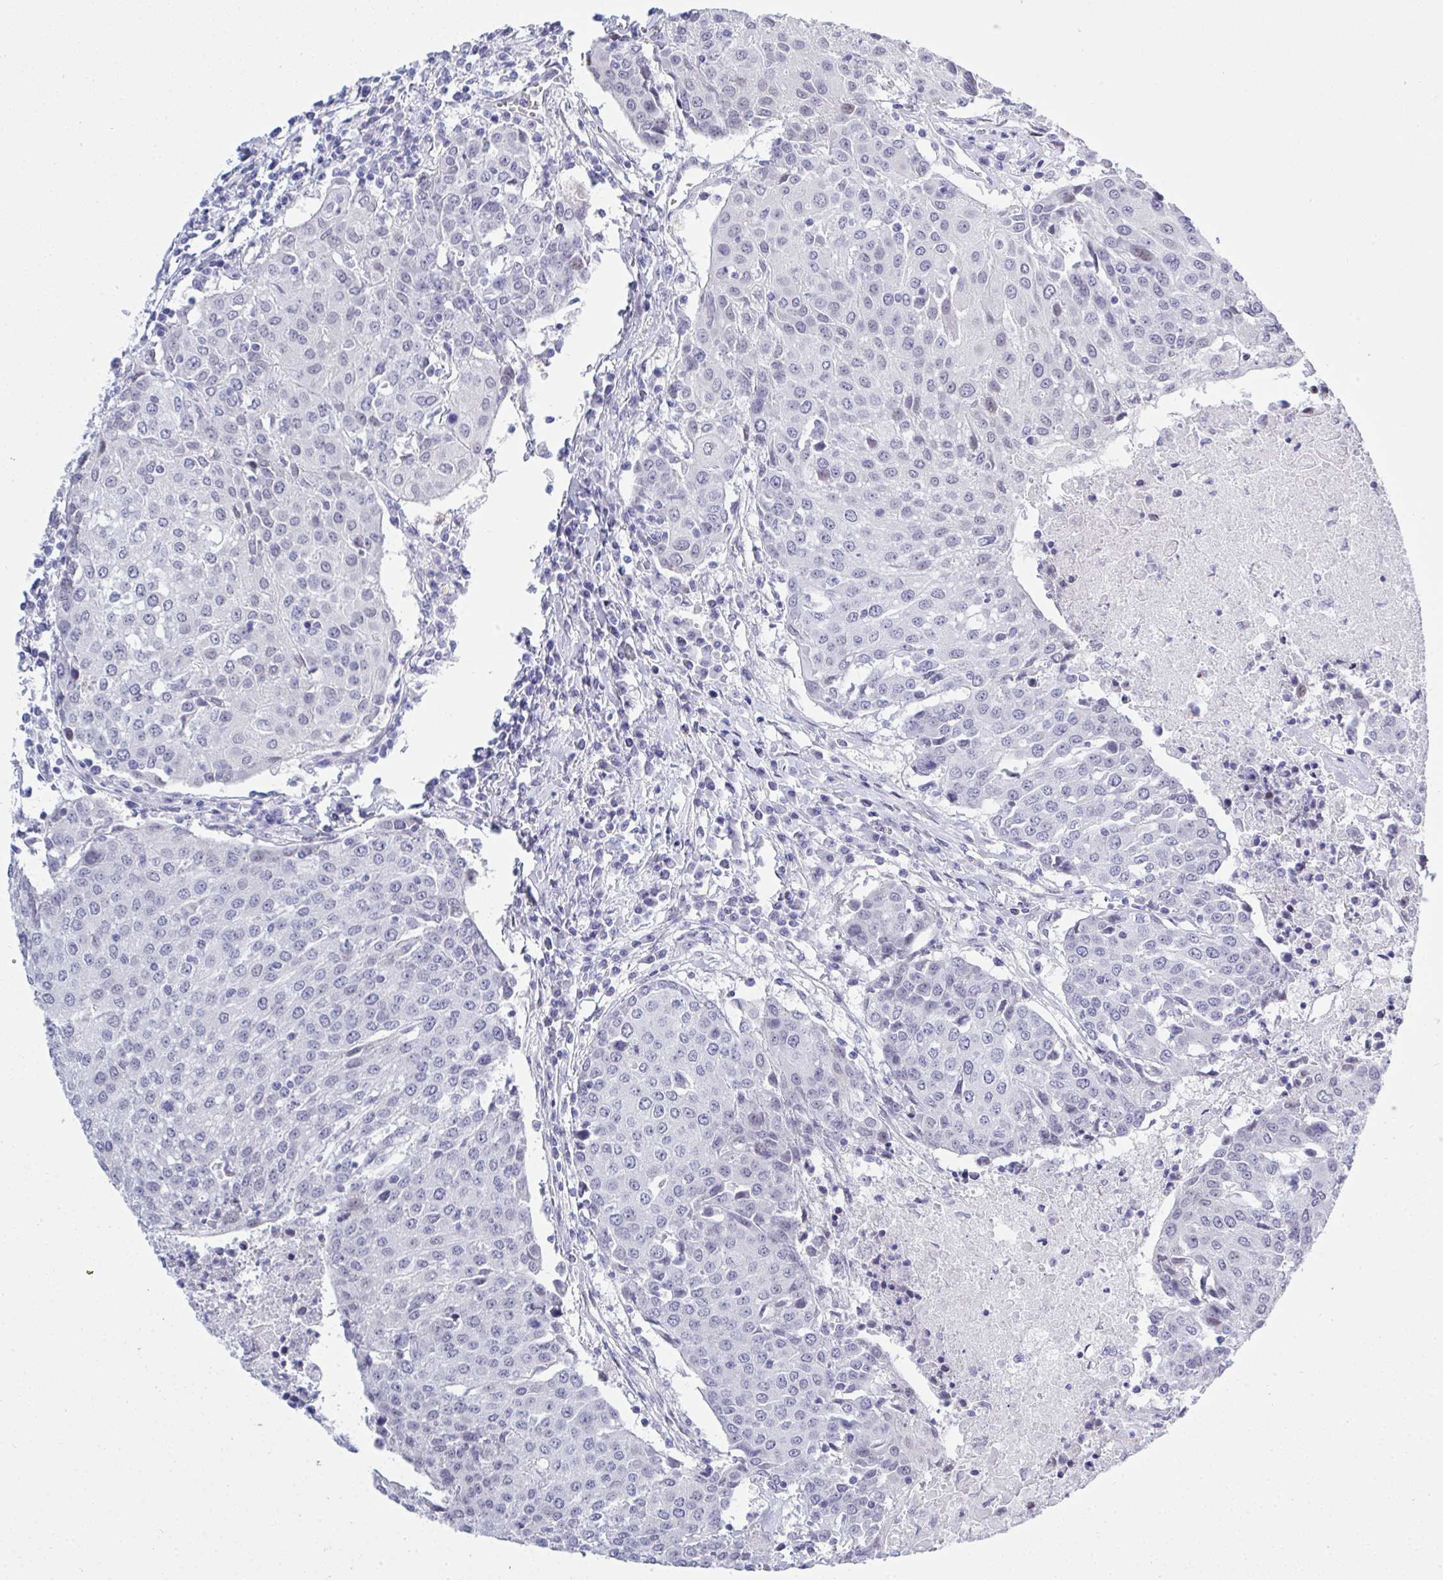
{"staining": {"intensity": "negative", "quantity": "none", "location": "none"}, "tissue": "urothelial cancer", "cell_type": "Tumor cells", "image_type": "cancer", "snomed": [{"axis": "morphology", "description": "Urothelial carcinoma, High grade"}, {"axis": "topography", "description": "Urinary bladder"}], "caption": "Urothelial cancer was stained to show a protein in brown. There is no significant expression in tumor cells.", "gene": "MFSD4A", "patient": {"sex": "female", "age": 85}}